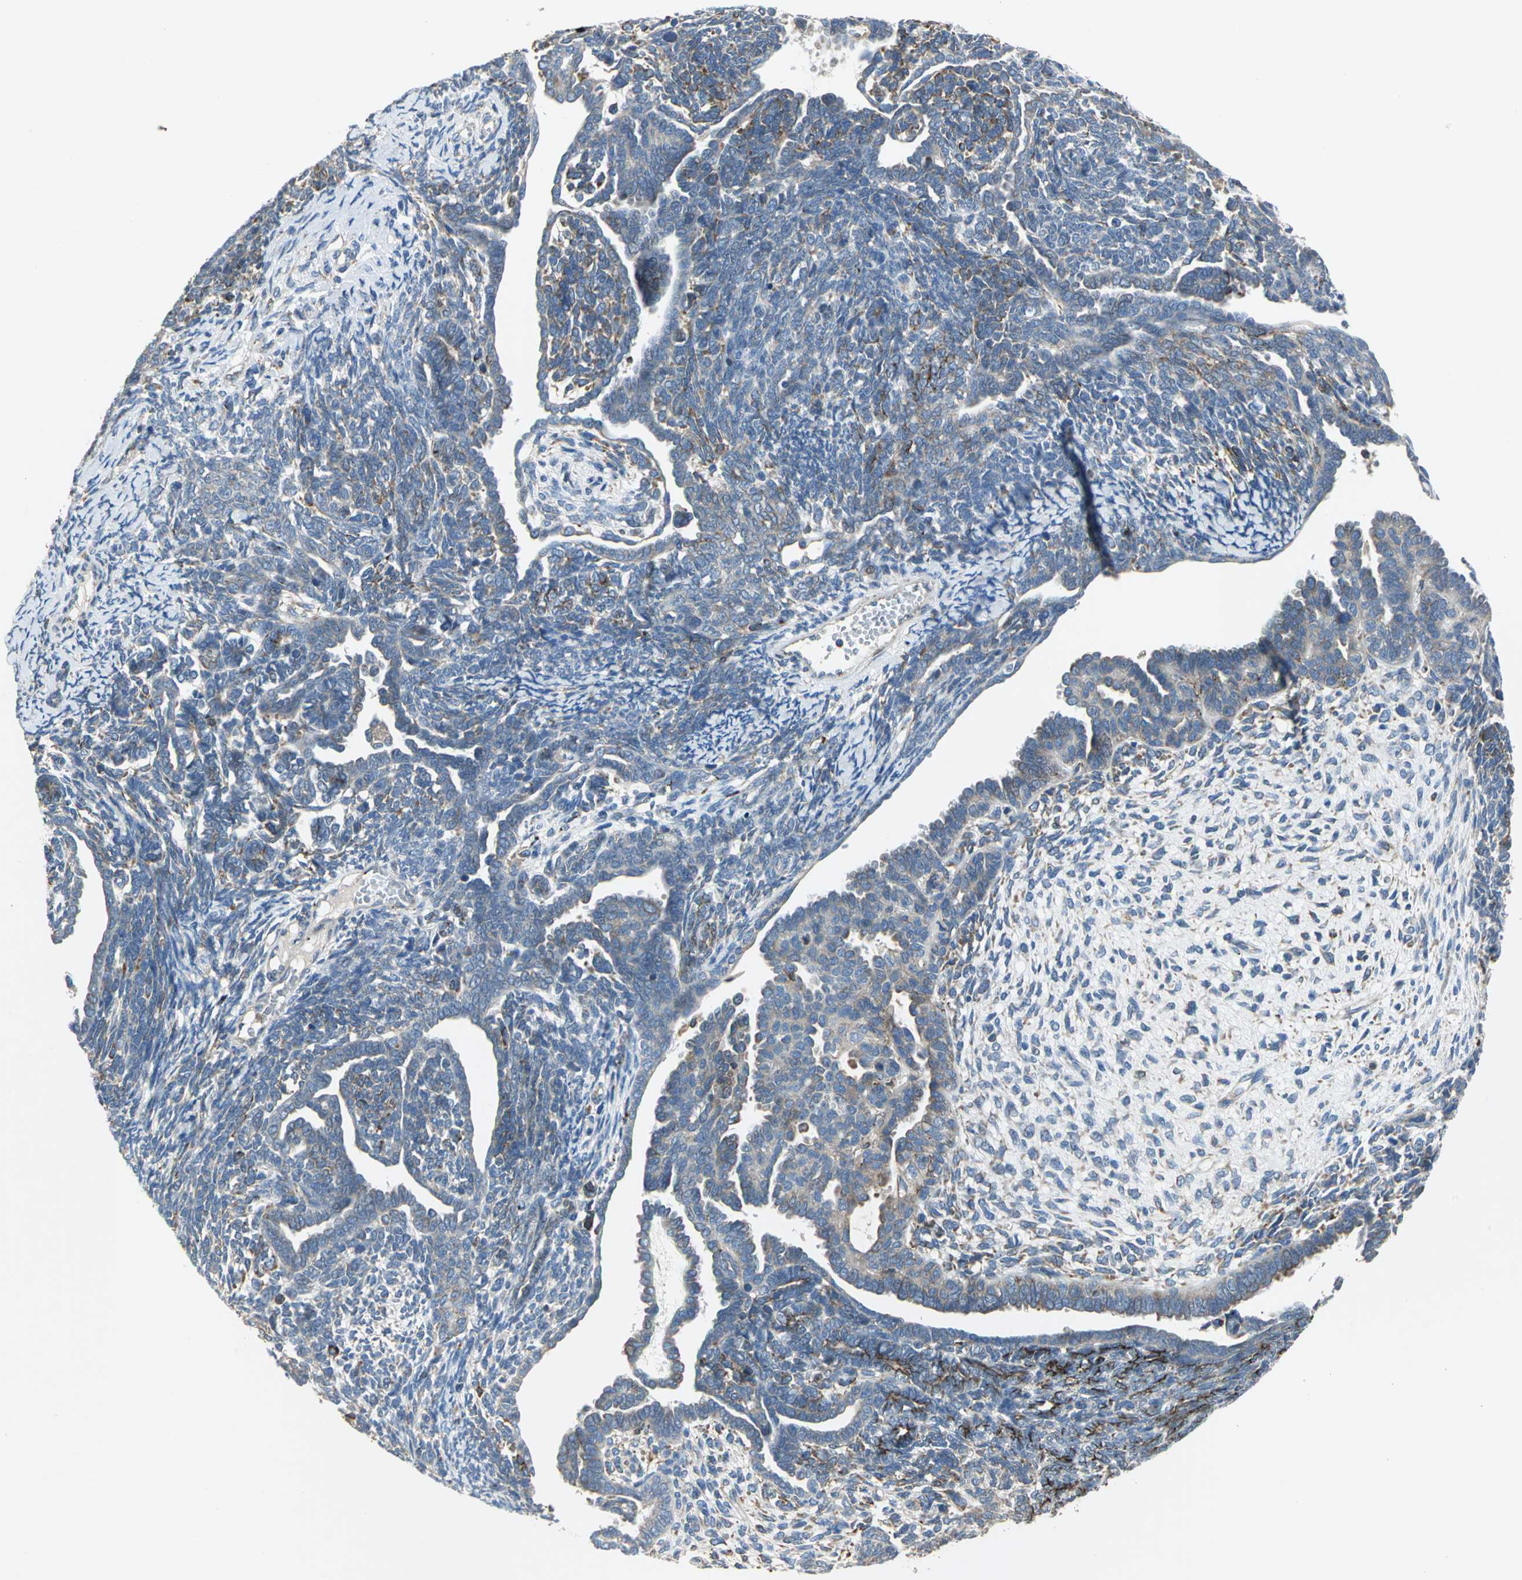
{"staining": {"intensity": "weak", "quantity": "<25%", "location": "cytoplasmic/membranous"}, "tissue": "endometrial cancer", "cell_type": "Tumor cells", "image_type": "cancer", "snomed": [{"axis": "morphology", "description": "Neoplasm, malignant, NOS"}, {"axis": "topography", "description": "Endometrium"}], "caption": "Neoplasm (malignant) (endometrial) was stained to show a protein in brown. There is no significant positivity in tumor cells. The staining was performed using DAB to visualize the protein expression in brown, while the nuclei were stained in blue with hematoxylin (Magnification: 20x).", "gene": "SDF2L1", "patient": {"sex": "female", "age": 74}}